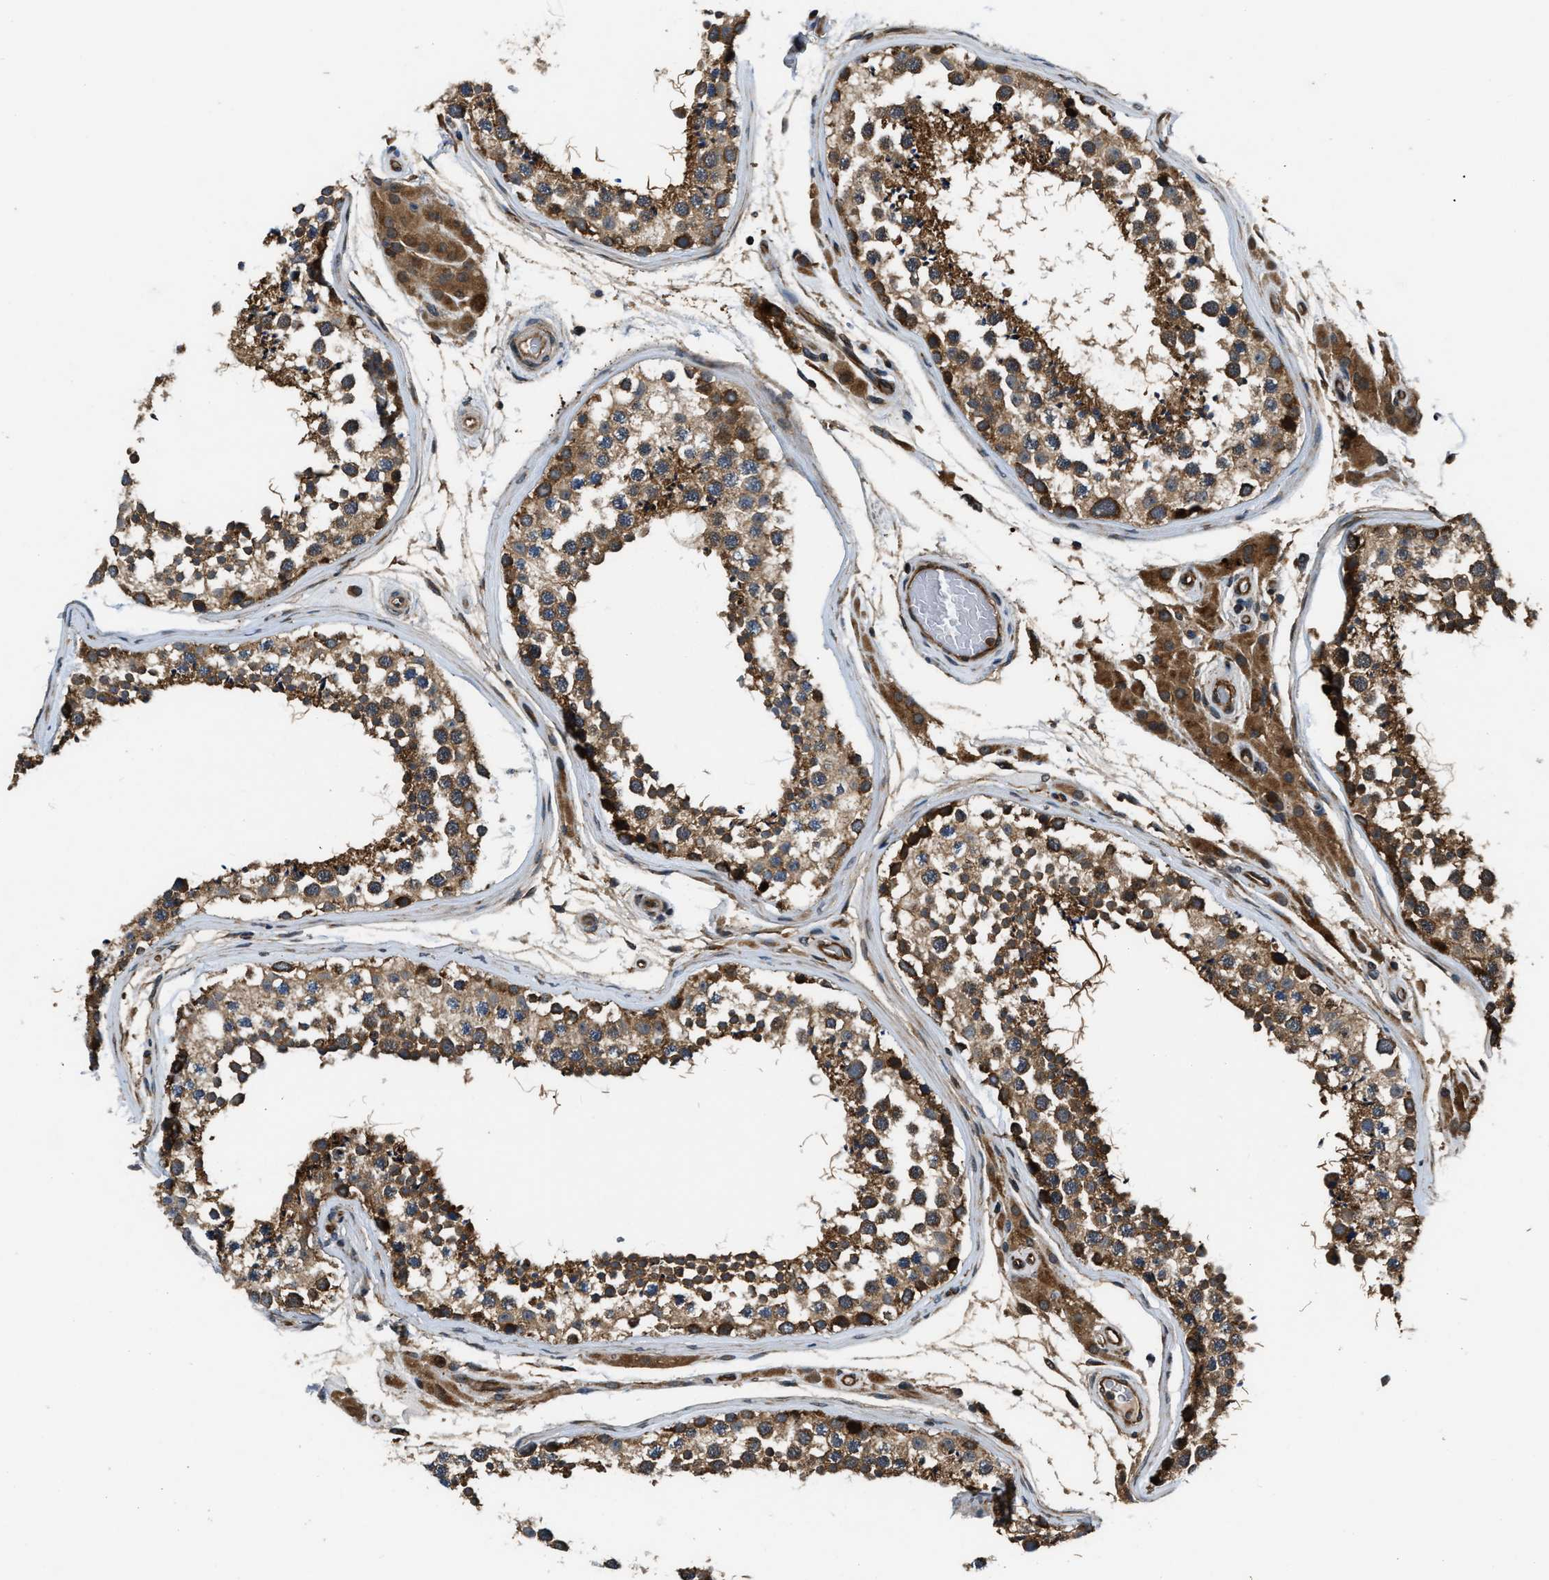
{"staining": {"intensity": "moderate", "quantity": ">75%", "location": "cytoplasmic/membranous"}, "tissue": "testis", "cell_type": "Cells in seminiferous ducts", "image_type": "normal", "snomed": [{"axis": "morphology", "description": "Normal tissue, NOS"}, {"axis": "topography", "description": "Testis"}], "caption": "Testis stained for a protein (brown) demonstrates moderate cytoplasmic/membranous positive staining in approximately >75% of cells in seminiferous ducts.", "gene": "PNPLA8", "patient": {"sex": "male", "age": 46}}